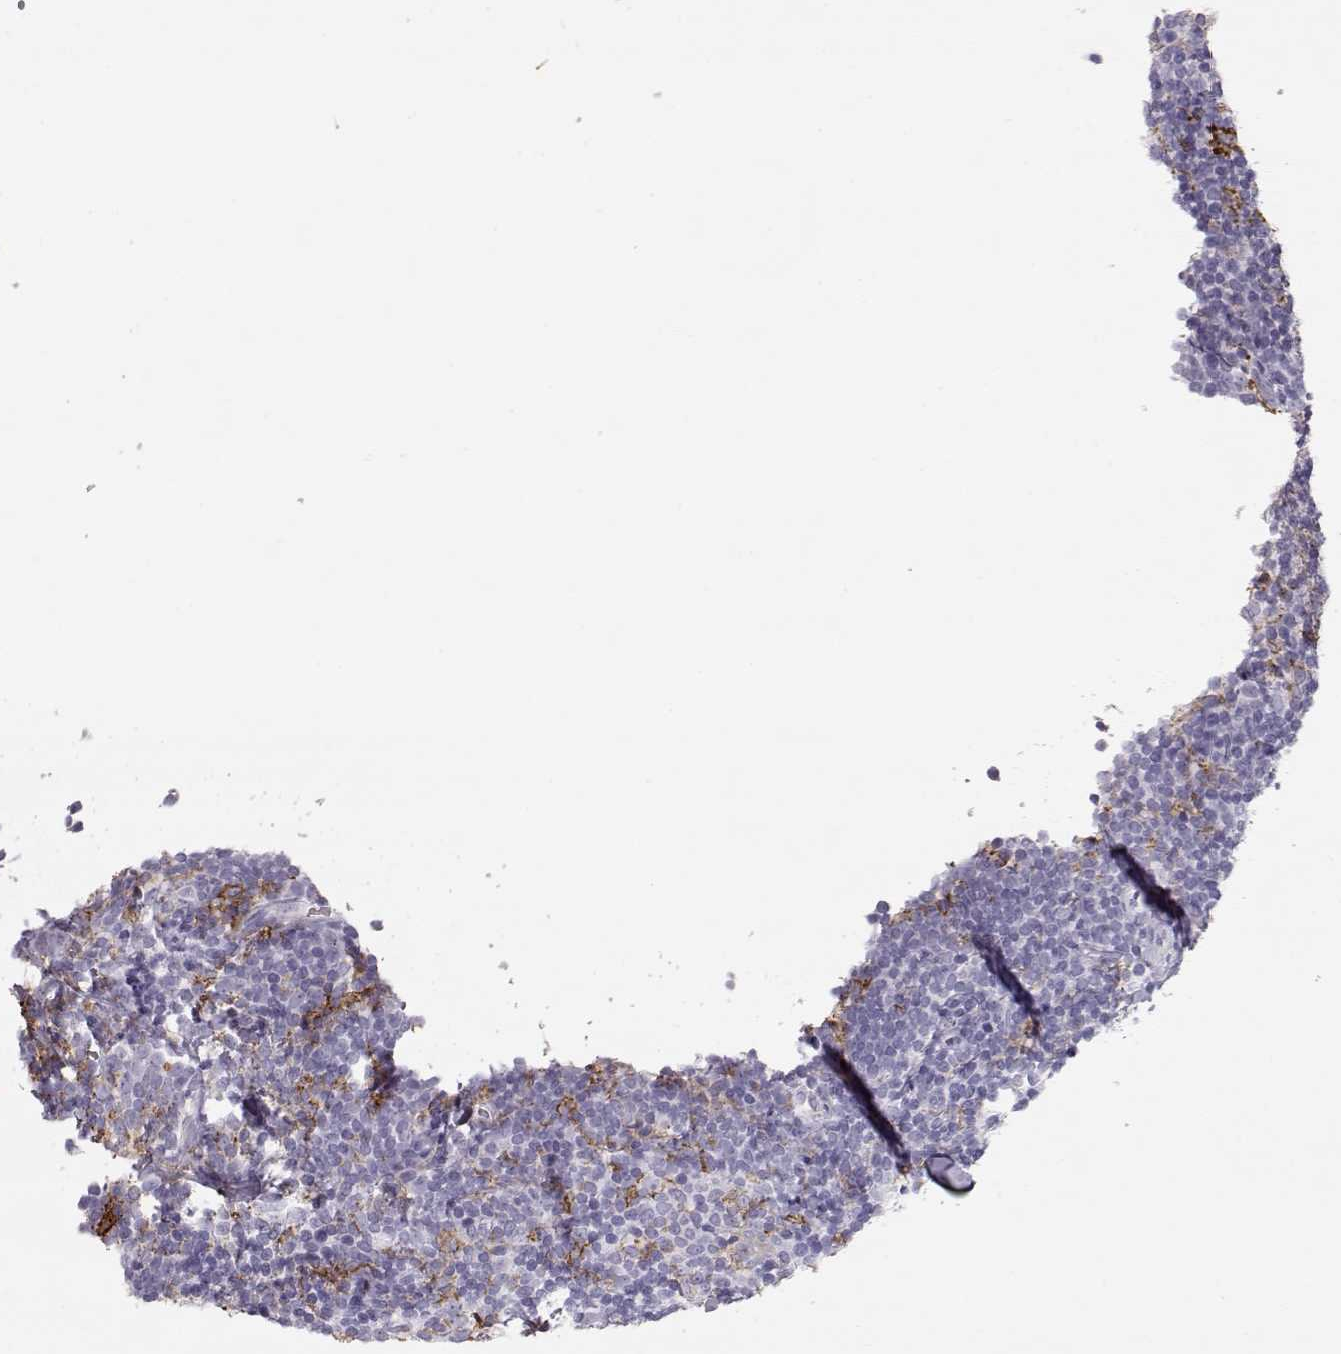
{"staining": {"intensity": "negative", "quantity": "none", "location": "none"}, "tissue": "lymphoma", "cell_type": "Tumor cells", "image_type": "cancer", "snomed": [{"axis": "morphology", "description": "Malignant lymphoma, non-Hodgkin's type, Low grade"}, {"axis": "topography", "description": "Lymph node"}], "caption": "Lymphoma was stained to show a protein in brown. There is no significant positivity in tumor cells. (DAB (3,3'-diaminobenzidine) IHC visualized using brightfield microscopy, high magnification).", "gene": "MIP", "patient": {"sex": "female", "age": 56}}